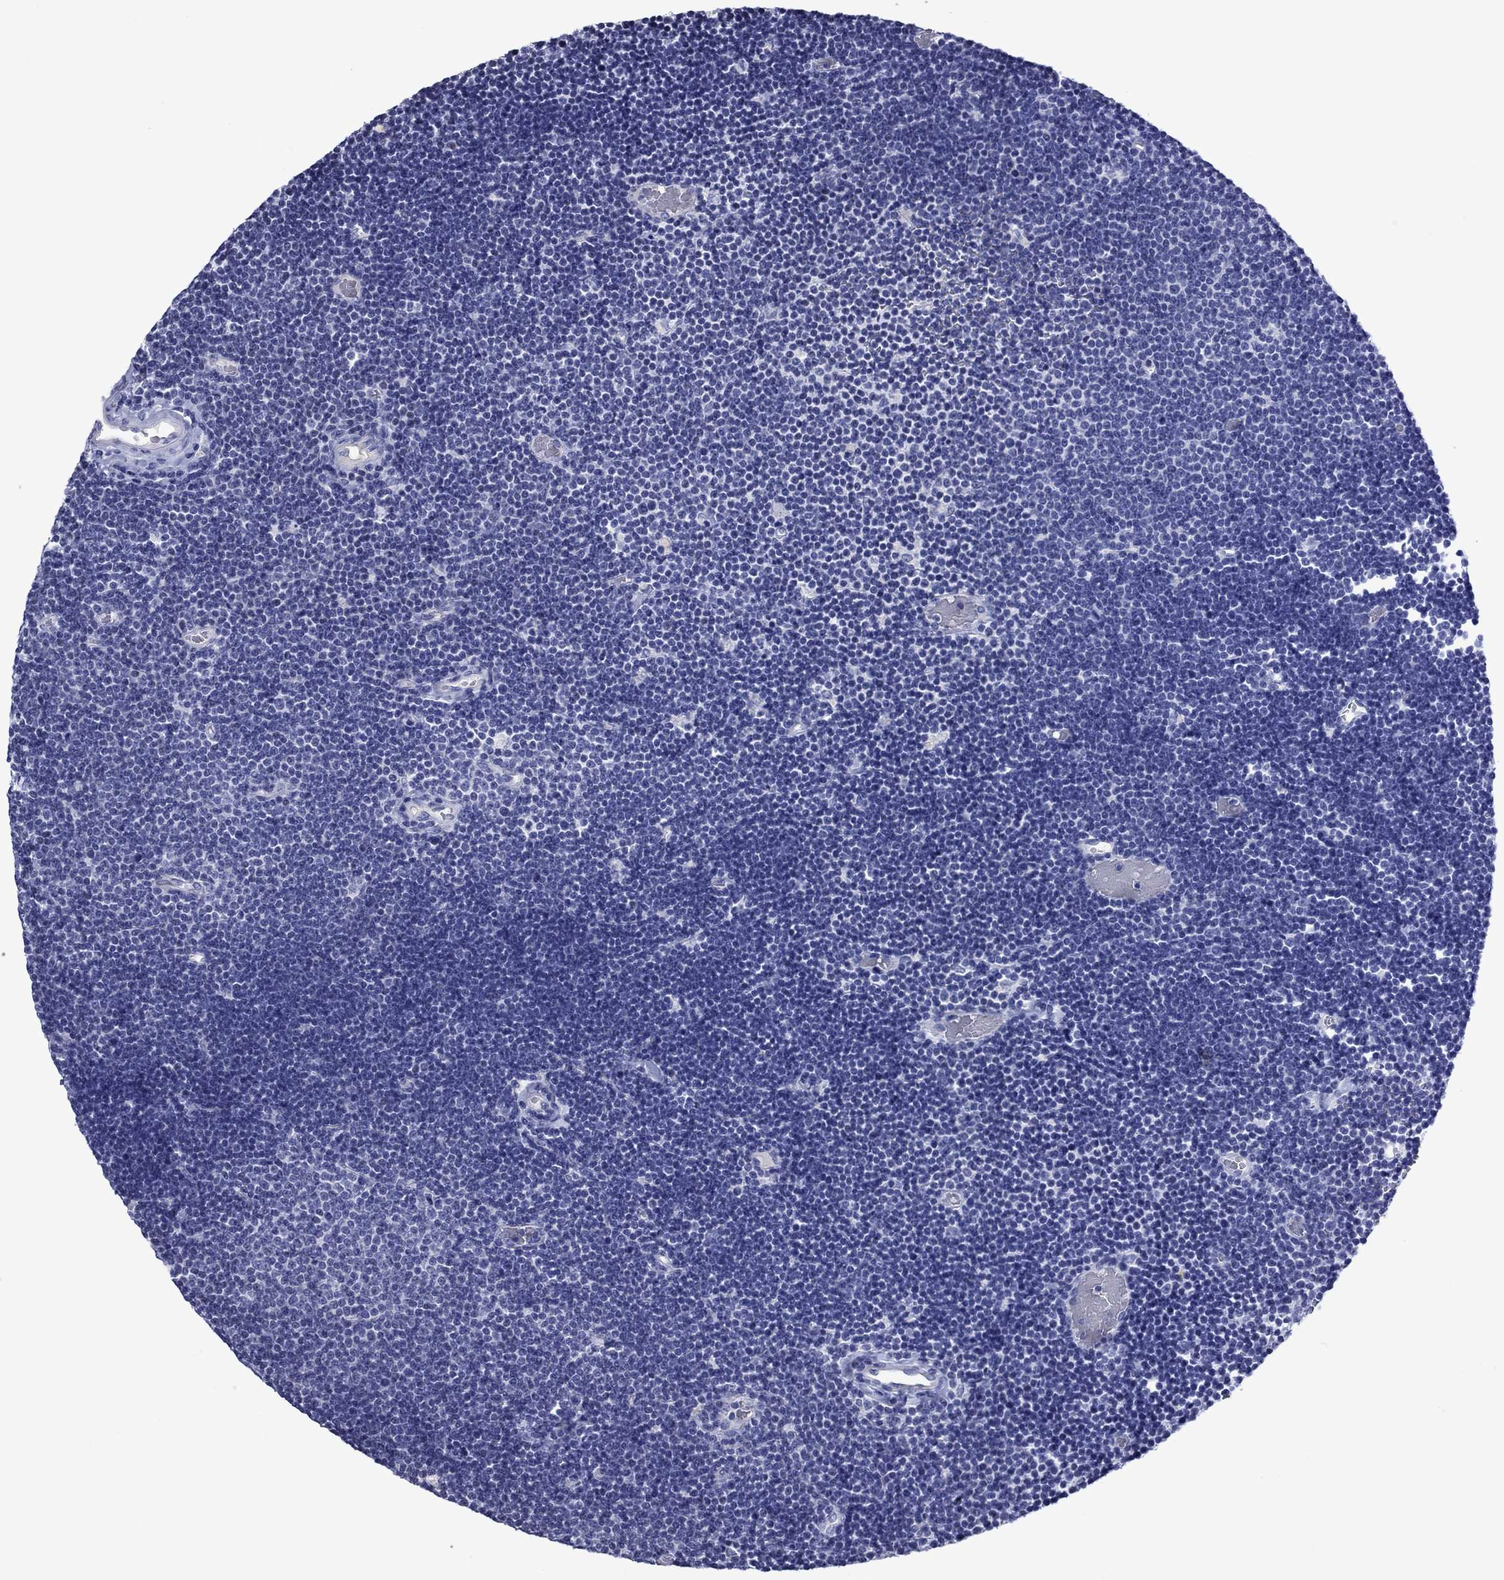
{"staining": {"intensity": "negative", "quantity": "none", "location": "none"}, "tissue": "lymphoma", "cell_type": "Tumor cells", "image_type": "cancer", "snomed": [{"axis": "morphology", "description": "Malignant lymphoma, non-Hodgkin's type, Low grade"}, {"axis": "topography", "description": "Brain"}], "caption": "This is an immunohistochemistry micrograph of low-grade malignant lymphoma, non-Hodgkin's type. There is no positivity in tumor cells.", "gene": "PIWIL1", "patient": {"sex": "female", "age": 66}}